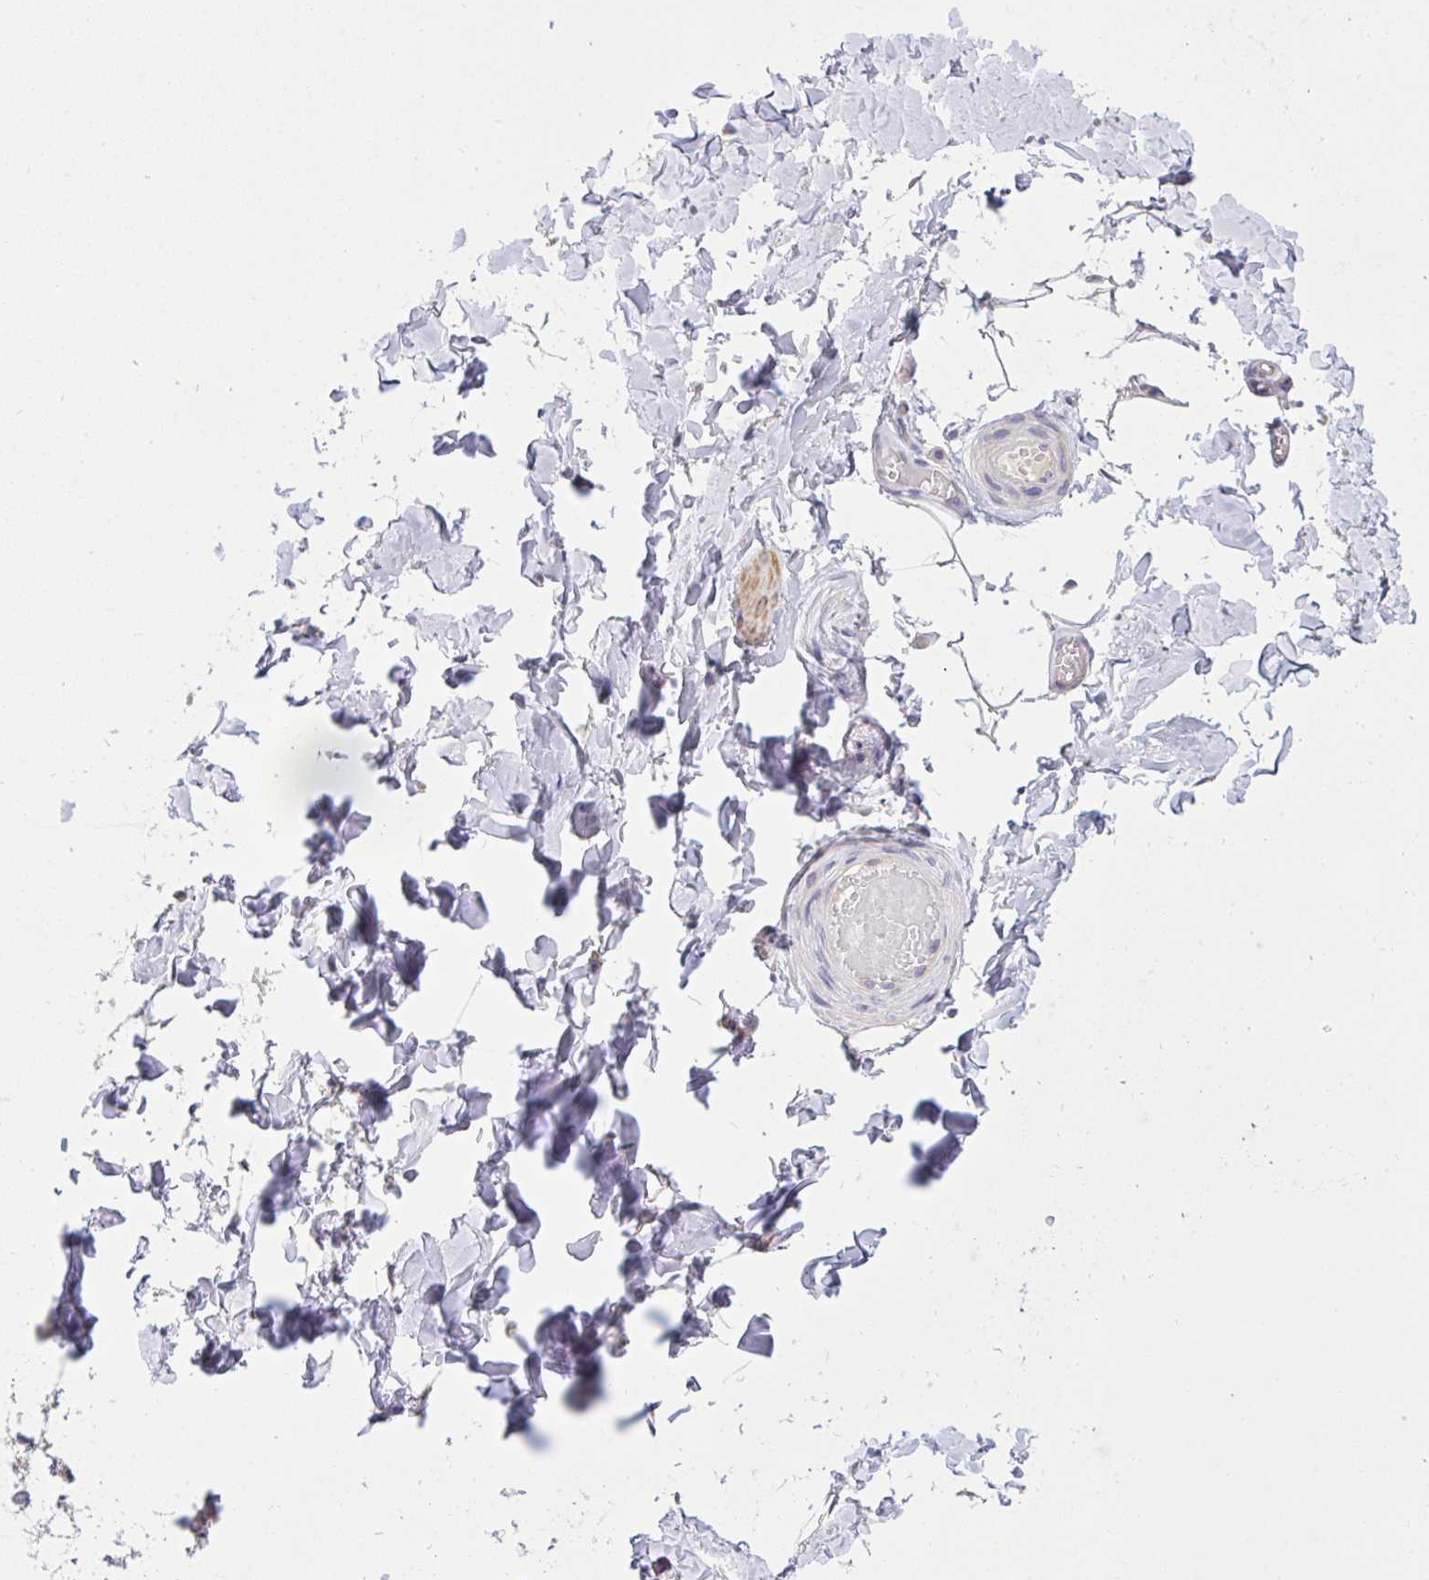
{"staining": {"intensity": "negative", "quantity": "none", "location": "none"}, "tissue": "adipose tissue", "cell_type": "Adipocytes", "image_type": "normal", "snomed": [{"axis": "morphology", "description": "Normal tissue, NOS"}, {"axis": "topography", "description": "Soft tissue"}, {"axis": "topography", "description": "Adipose tissue"}, {"axis": "topography", "description": "Vascular tissue"}, {"axis": "topography", "description": "Peripheral nerve tissue"}], "caption": "An immunohistochemistry (IHC) image of unremarkable adipose tissue is shown. There is no staining in adipocytes of adipose tissue.", "gene": "C19orf54", "patient": {"sex": "male", "age": 29}}